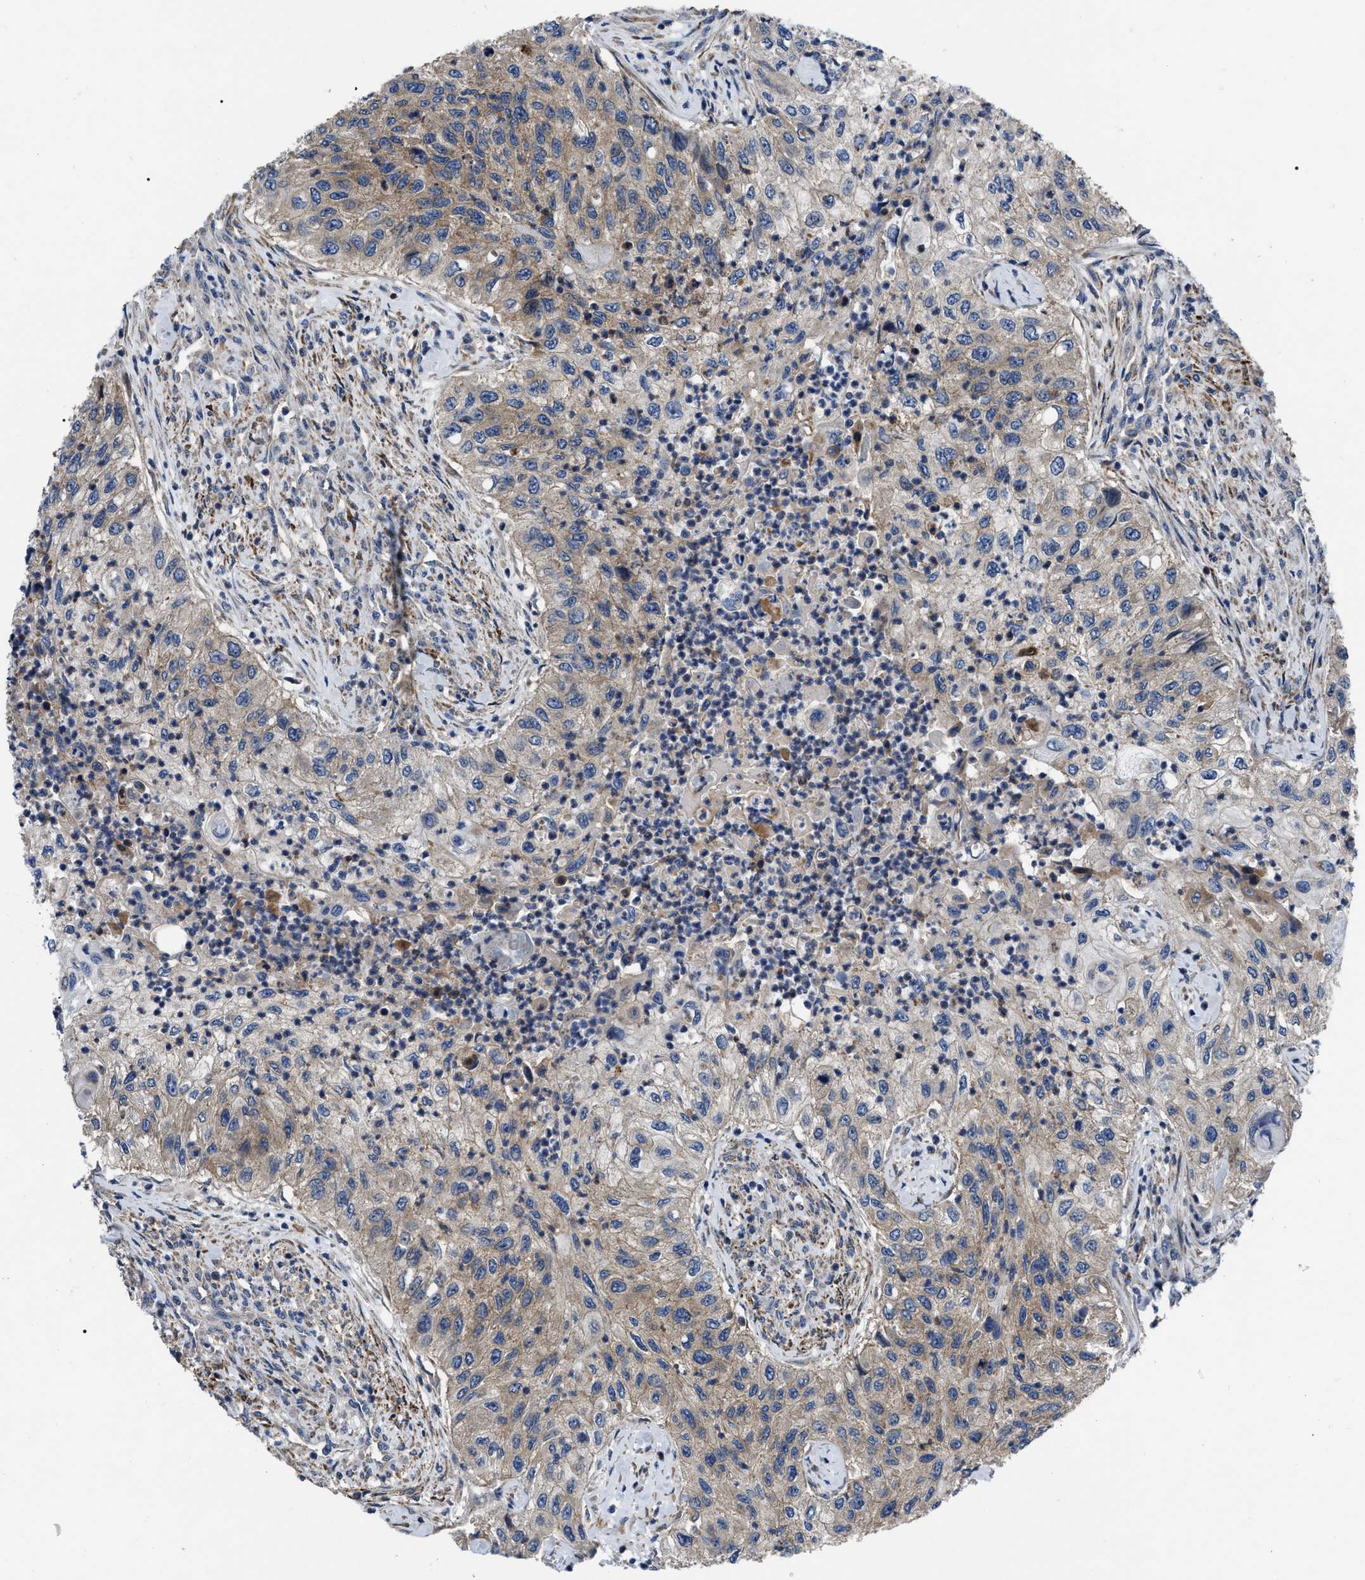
{"staining": {"intensity": "moderate", "quantity": ">75%", "location": "cytoplasmic/membranous"}, "tissue": "urothelial cancer", "cell_type": "Tumor cells", "image_type": "cancer", "snomed": [{"axis": "morphology", "description": "Urothelial carcinoma, High grade"}, {"axis": "topography", "description": "Urinary bladder"}], "caption": "The immunohistochemical stain shows moderate cytoplasmic/membranous expression in tumor cells of urothelial cancer tissue.", "gene": "PPWD1", "patient": {"sex": "female", "age": 60}}